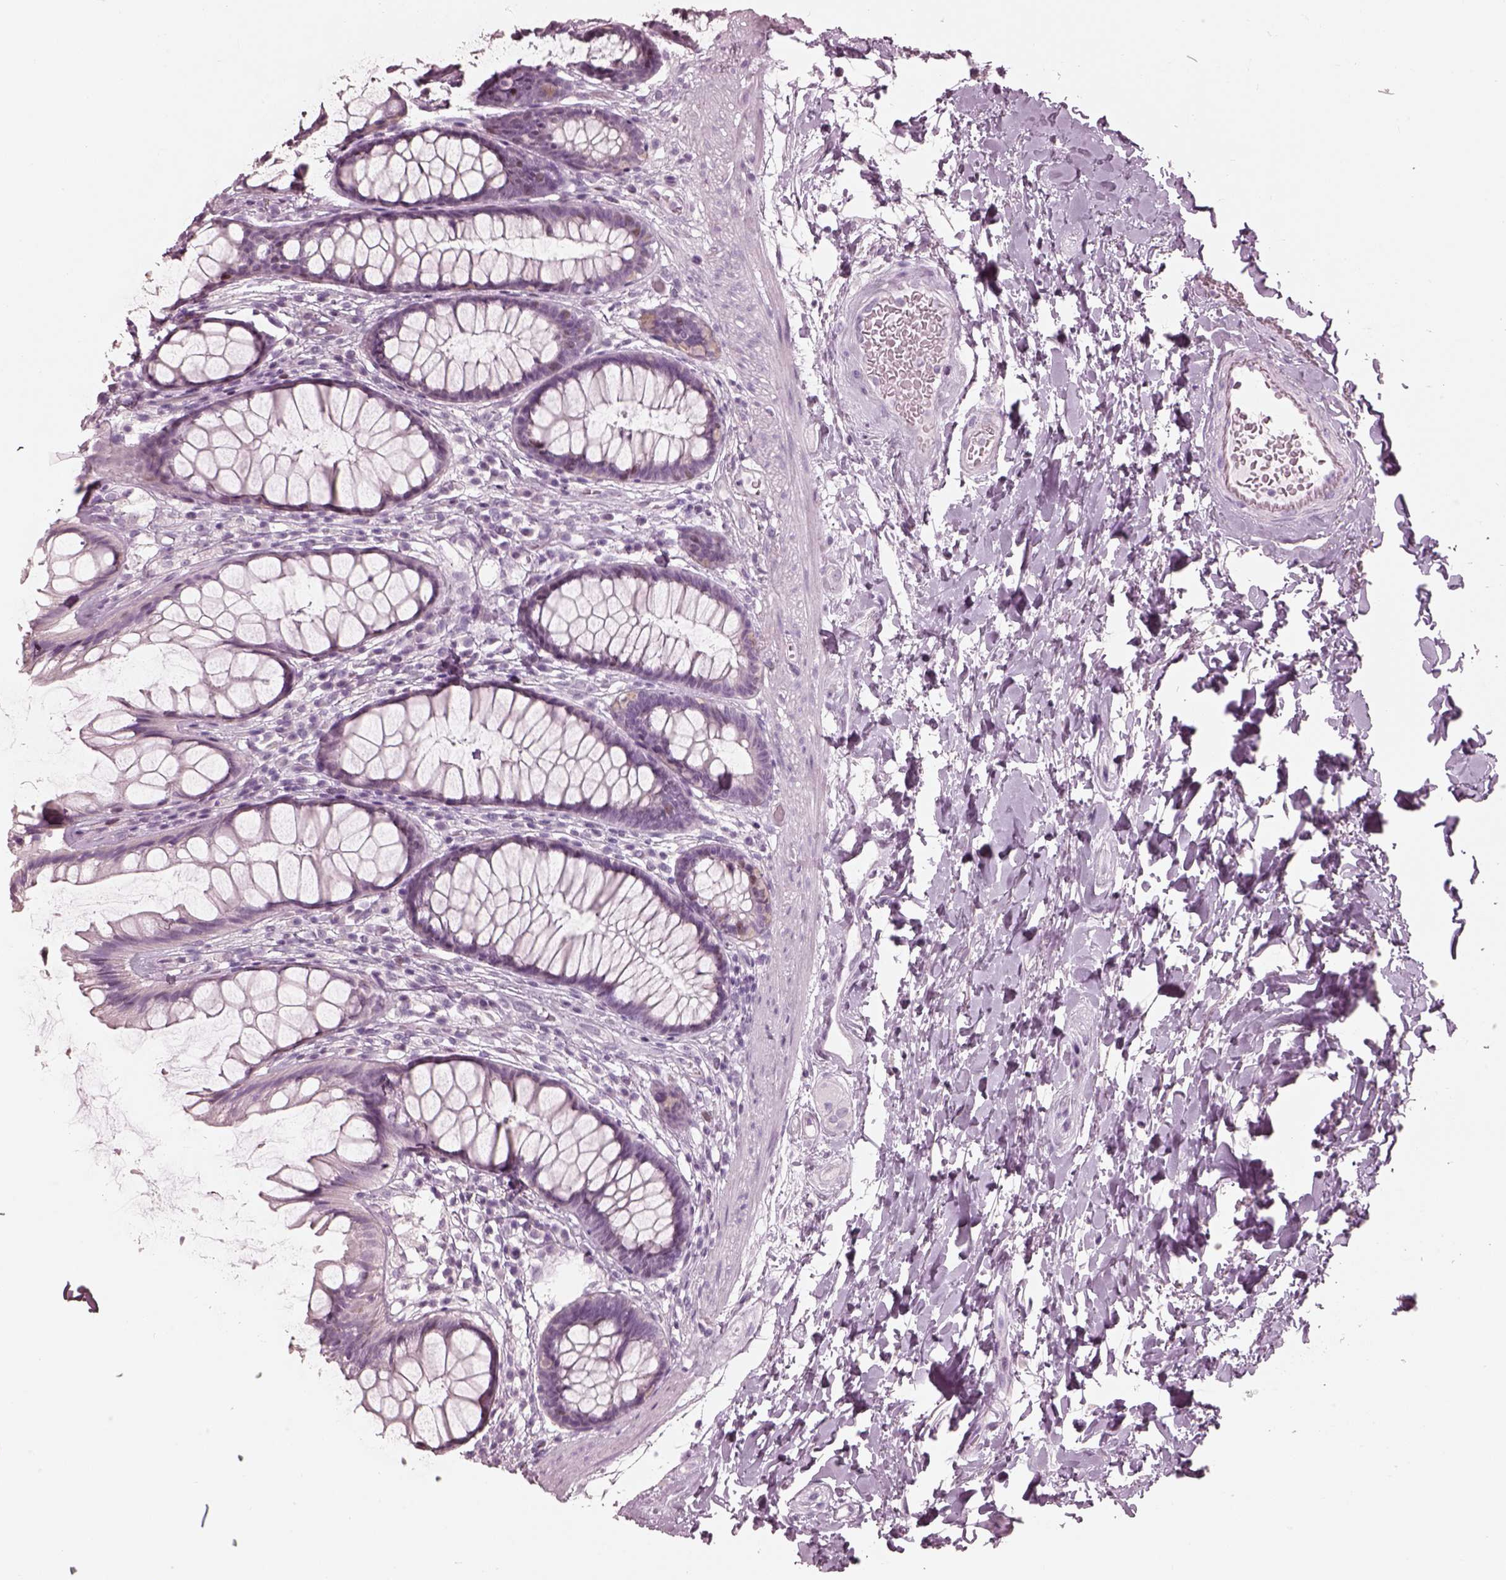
{"staining": {"intensity": "negative", "quantity": "none", "location": "none"}, "tissue": "rectum", "cell_type": "Glandular cells", "image_type": "normal", "snomed": [{"axis": "morphology", "description": "Normal tissue, NOS"}, {"axis": "topography", "description": "Rectum"}], "caption": "Human rectum stained for a protein using immunohistochemistry exhibits no expression in glandular cells.", "gene": "KRTAP24", "patient": {"sex": "male", "age": 72}}